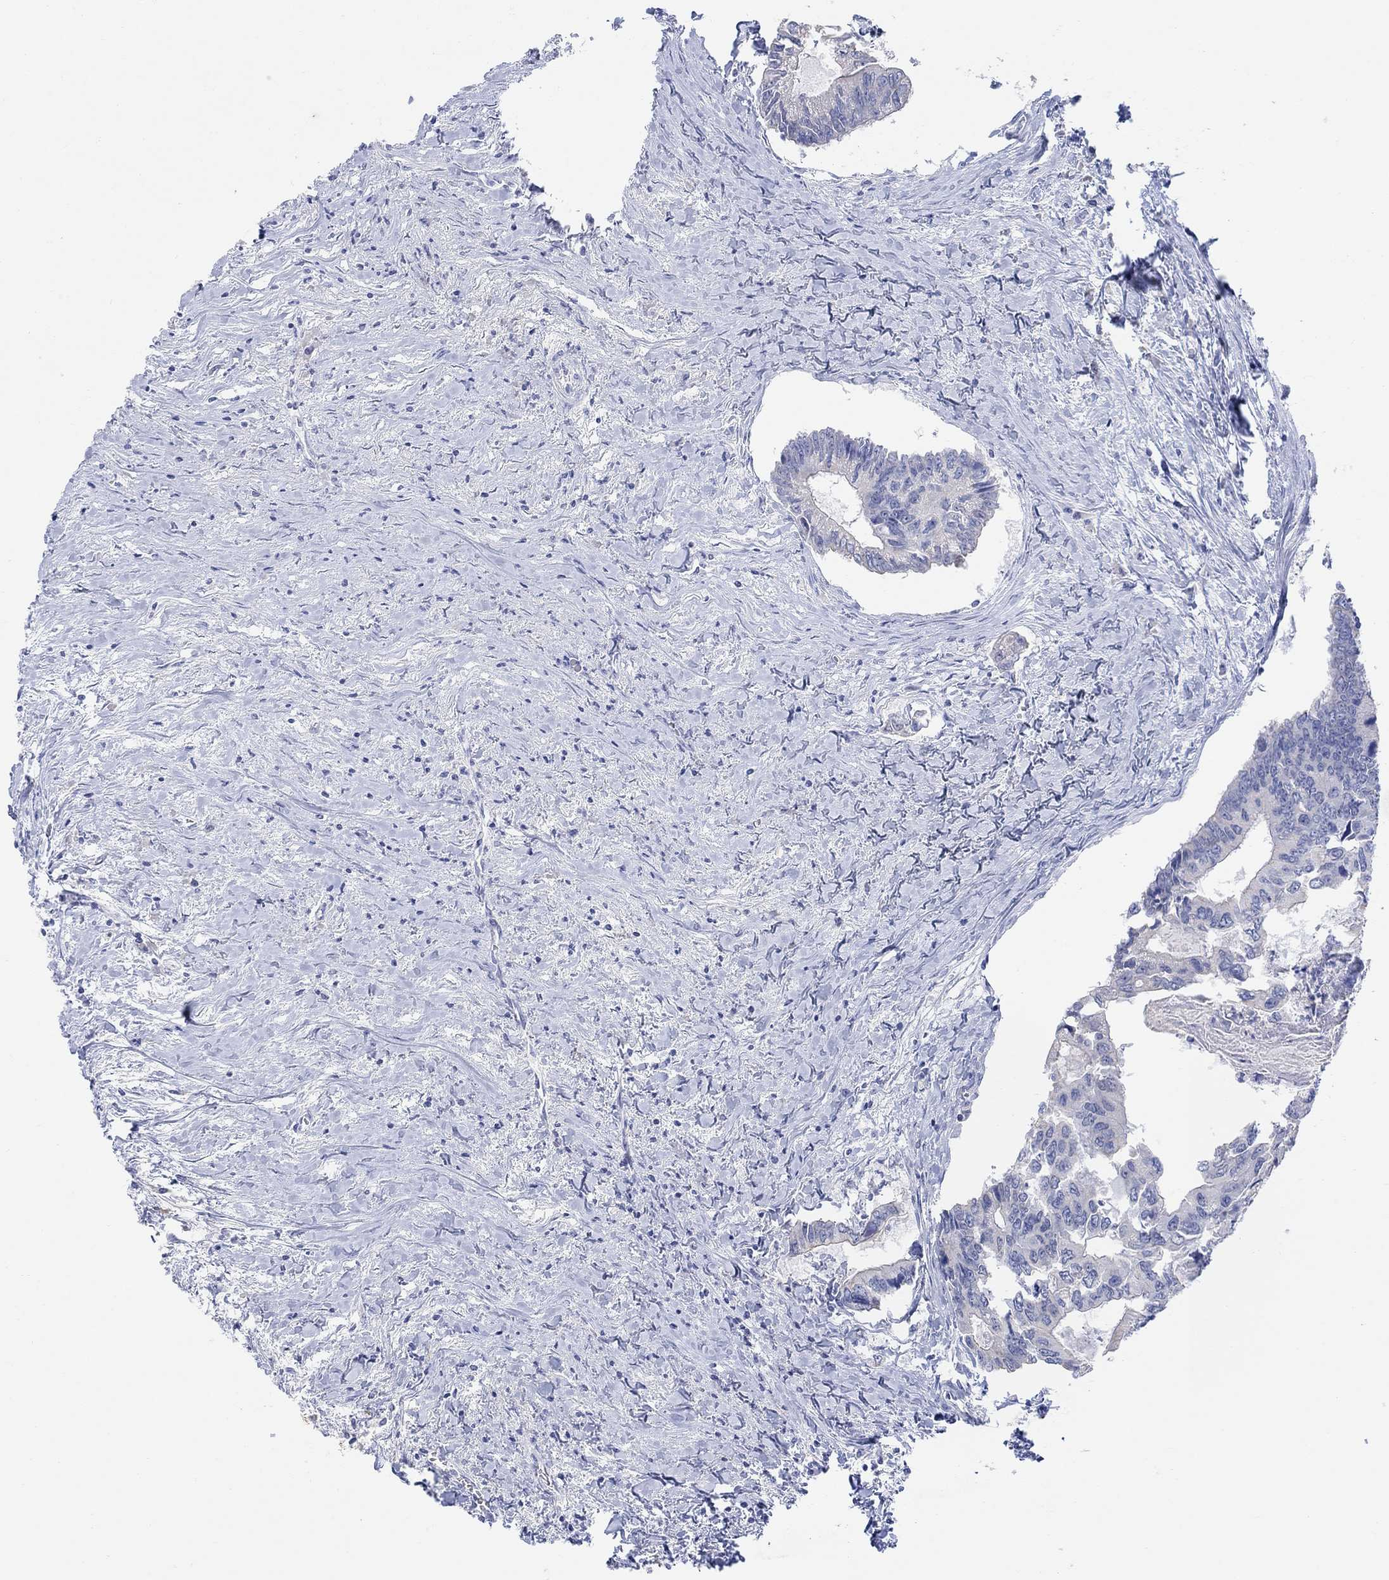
{"staining": {"intensity": "negative", "quantity": "none", "location": "none"}, "tissue": "colorectal cancer", "cell_type": "Tumor cells", "image_type": "cancer", "snomed": [{"axis": "morphology", "description": "Adenocarcinoma, NOS"}, {"axis": "topography", "description": "Colon"}], "caption": "A high-resolution photomicrograph shows immunohistochemistry (IHC) staining of colorectal cancer (adenocarcinoma), which exhibits no significant positivity in tumor cells. (Stains: DAB (3,3'-diaminobenzidine) IHC with hematoxylin counter stain, Microscopy: brightfield microscopy at high magnification).", "gene": "TYR", "patient": {"sex": "male", "age": 53}}